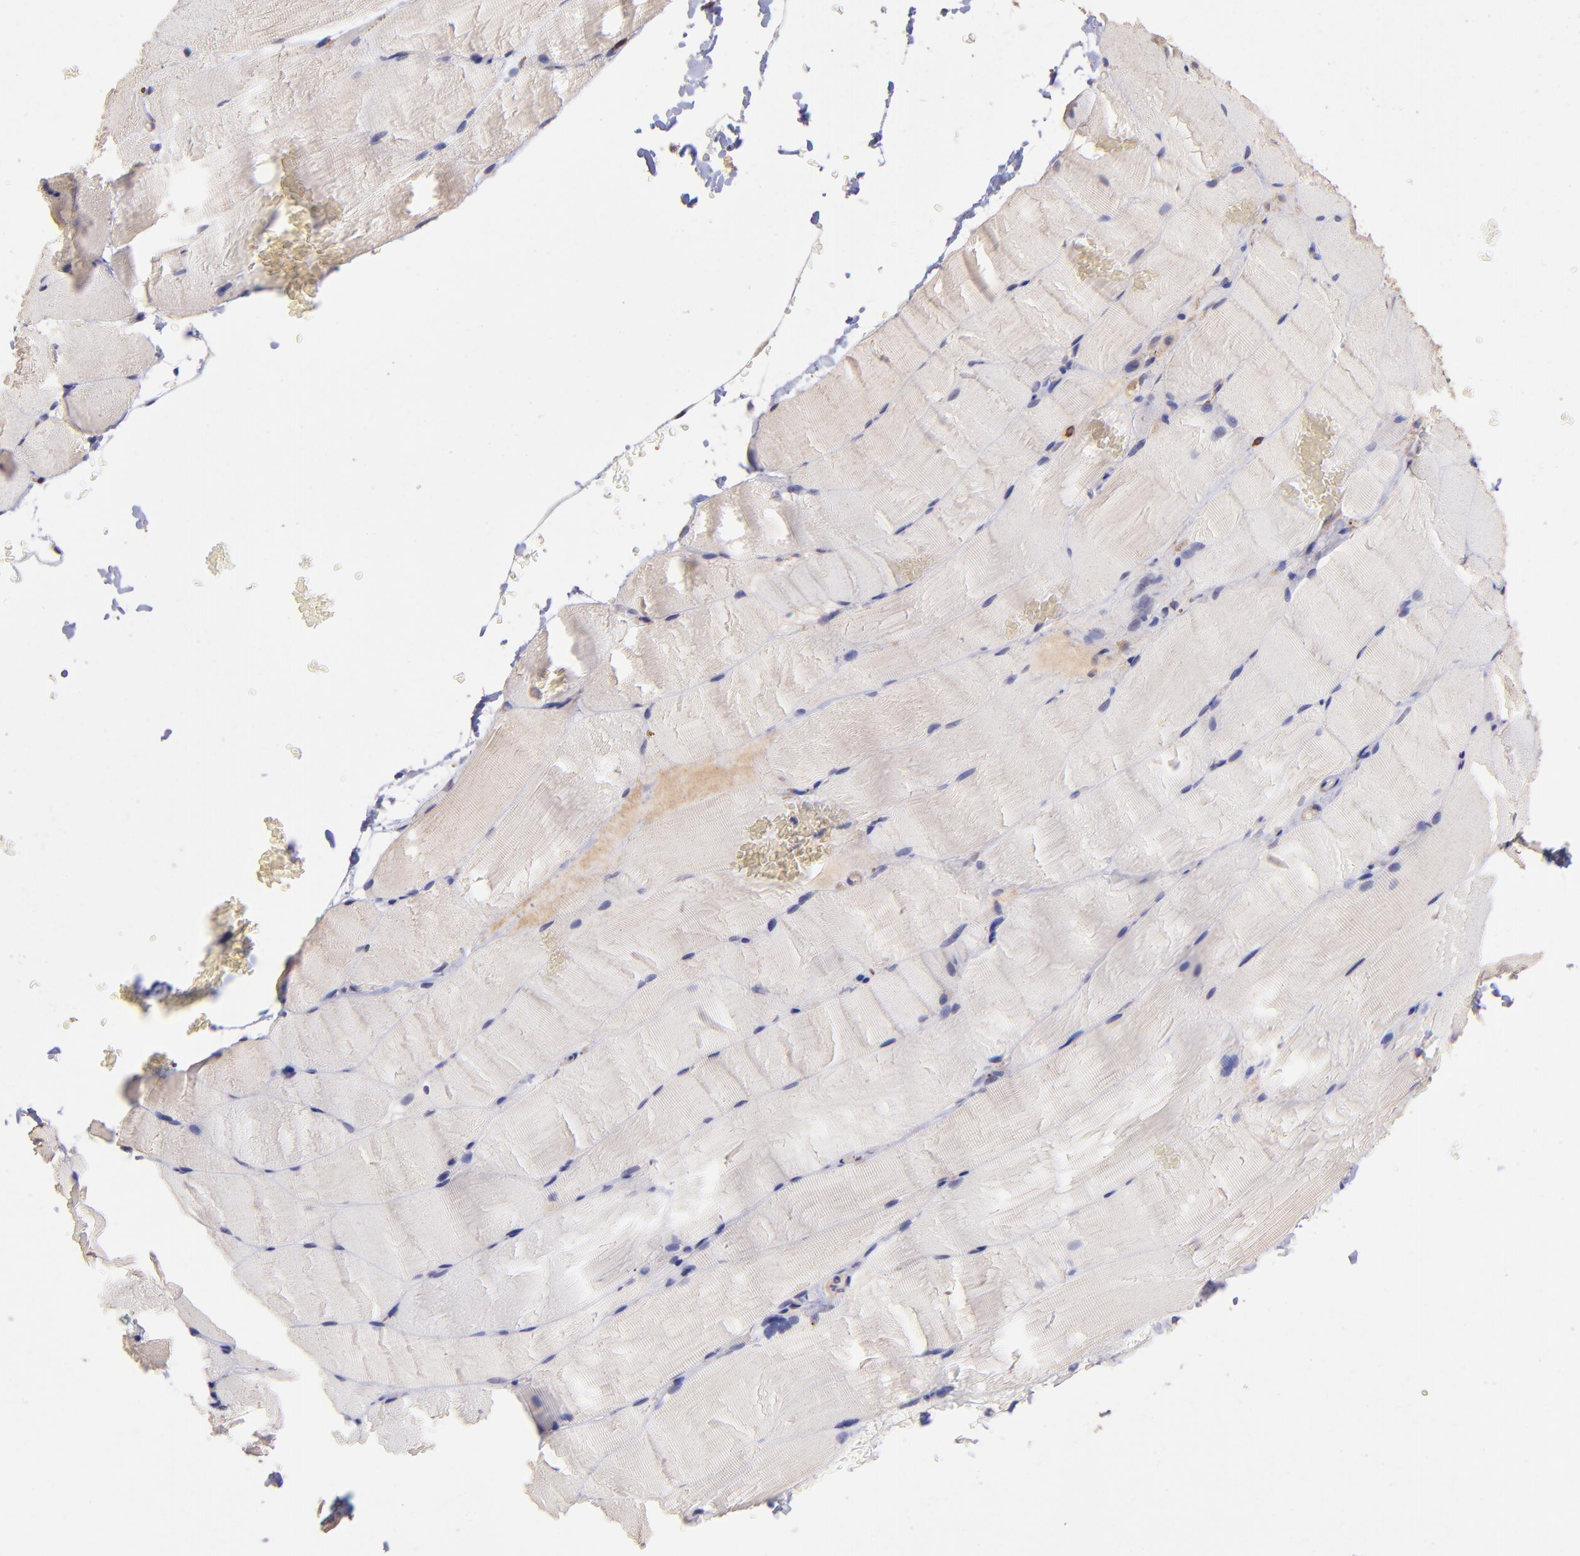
{"staining": {"intensity": "negative", "quantity": "none", "location": "none"}, "tissue": "skeletal muscle", "cell_type": "Myocytes", "image_type": "normal", "snomed": [{"axis": "morphology", "description": "Normal tissue, NOS"}, {"axis": "topography", "description": "Skeletal muscle"}], "caption": "IHC of normal human skeletal muscle displays no positivity in myocytes.", "gene": "RNASEL", "patient": {"sex": "female", "age": 37}}